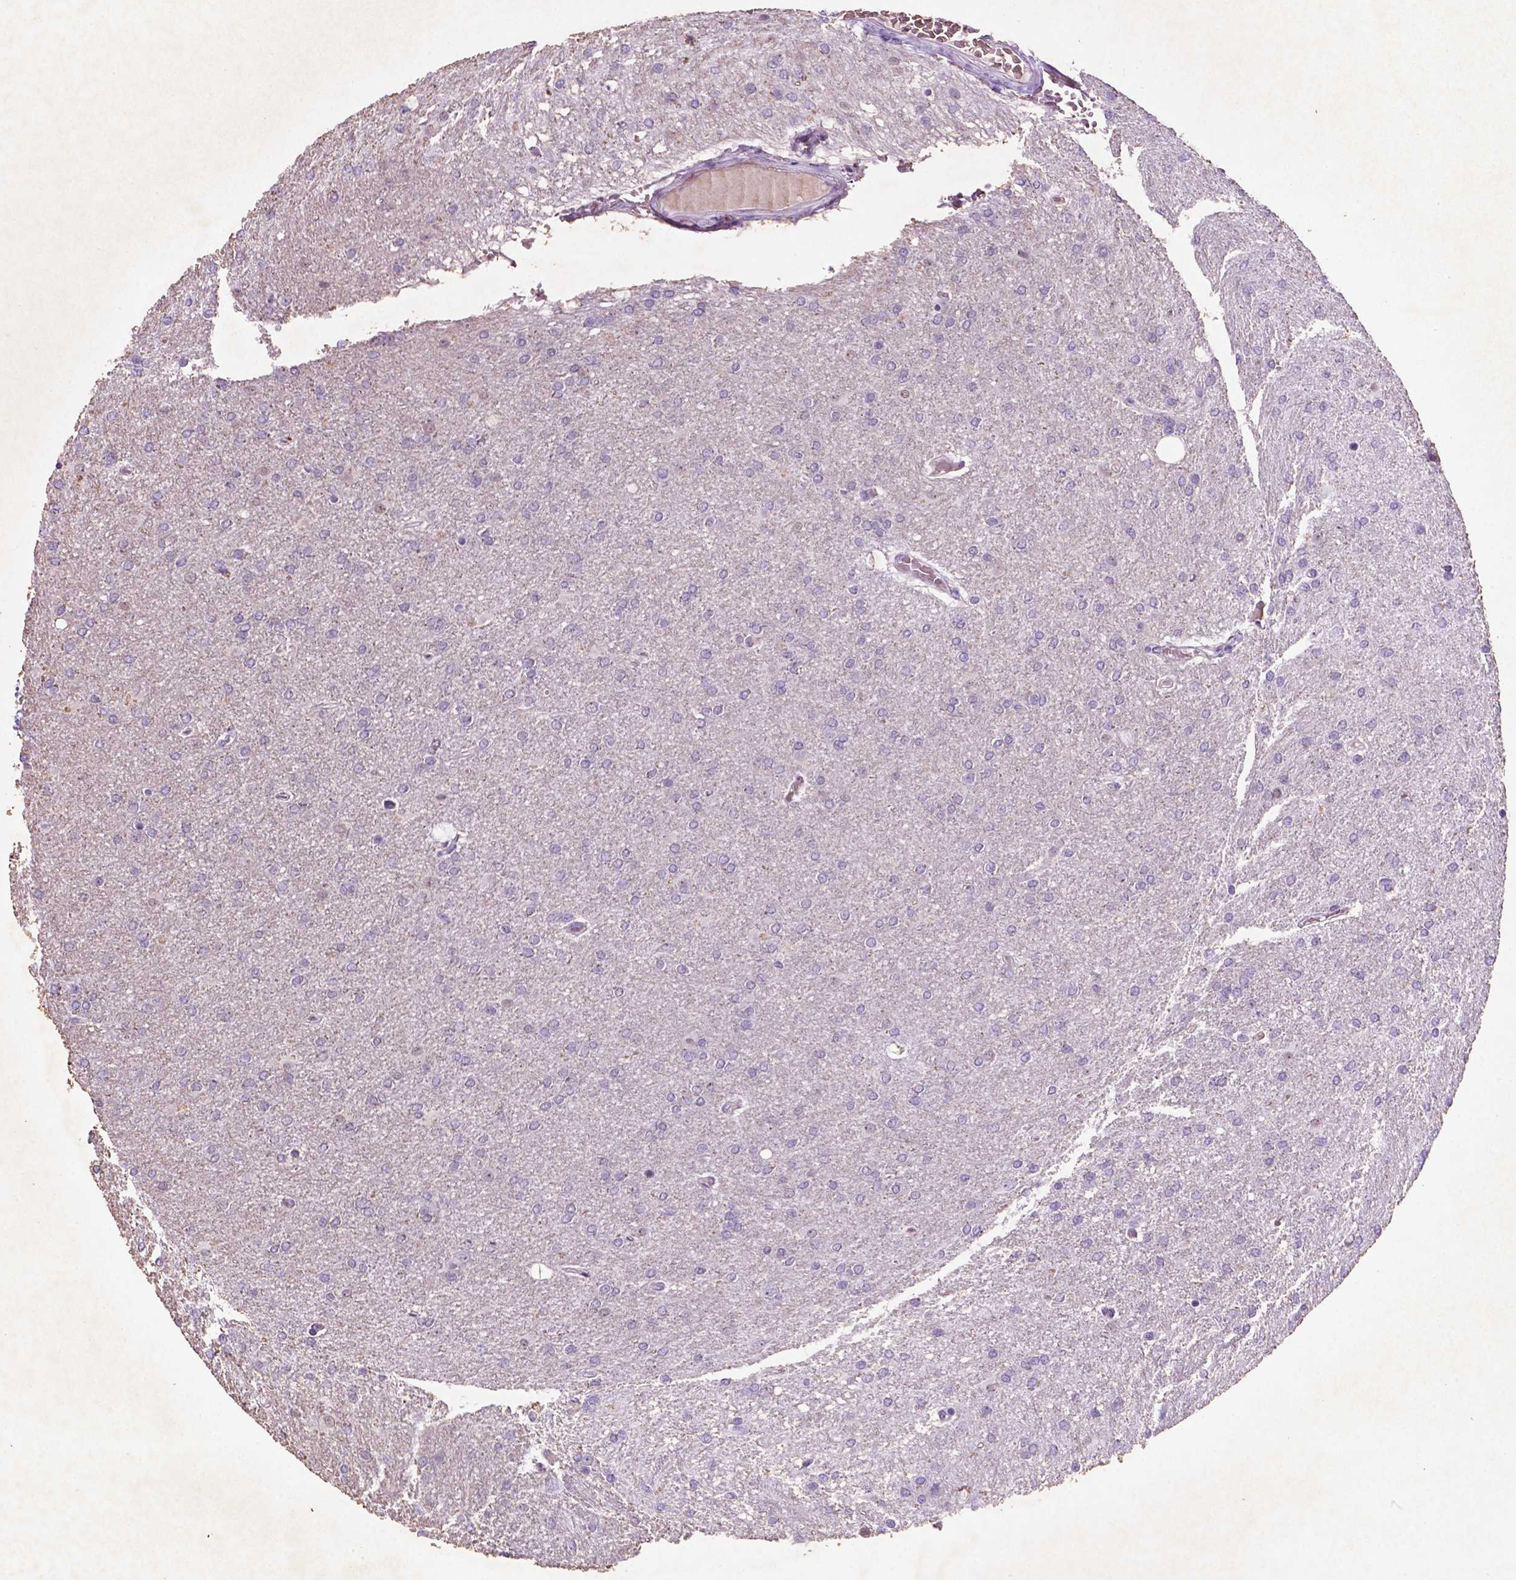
{"staining": {"intensity": "negative", "quantity": "none", "location": "none"}, "tissue": "glioma", "cell_type": "Tumor cells", "image_type": "cancer", "snomed": [{"axis": "morphology", "description": "Glioma, malignant, High grade"}, {"axis": "topography", "description": "Cerebral cortex"}], "caption": "High magnification brightfield microscopy of glioma stained with DAB (brown) and counterstained with hematoxylin (blue): tumor cells show no significant expression. Nuclei are stained in blue.", "gene": "C18orf21", "patient": {"sex": "male", "age": 70}}